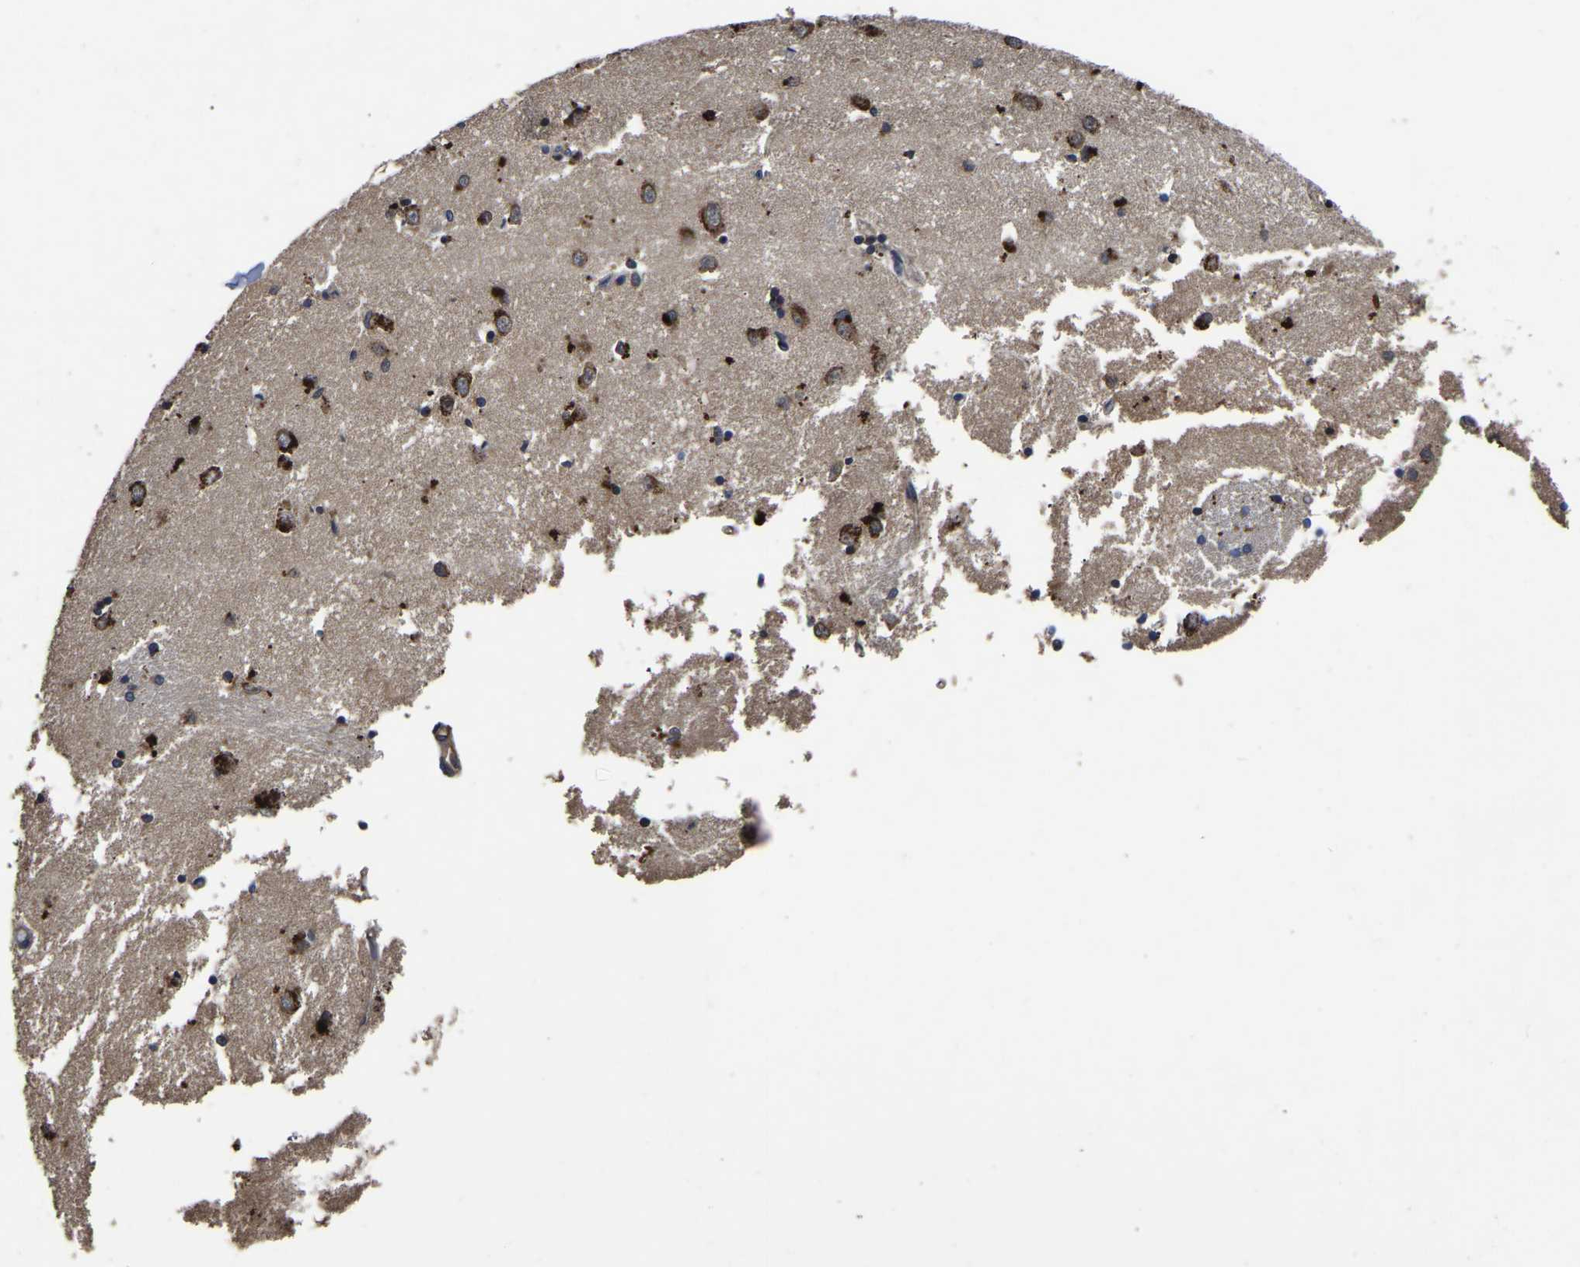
{"staining": {"intensity": "strong", "quantity": "<25%", "location": "cytoplasmic/membranous"}, "tissue": "caudate", "cell_type": "Glial cells", "image_type": "normal", "snomed": [{"axis": "morphology", "description": "Normal tissue, NOS"}, {"axis": "topography", "description": "Lateral ventricle wall"}], "caption": "Immunohistochemistry of normal caudate shows medium levels of strong cytoplasmic/membranous staining in approximately <25% of glial cells.", "gene": "CRYZL1", "patient": {"sex": "female", "age": 19}}